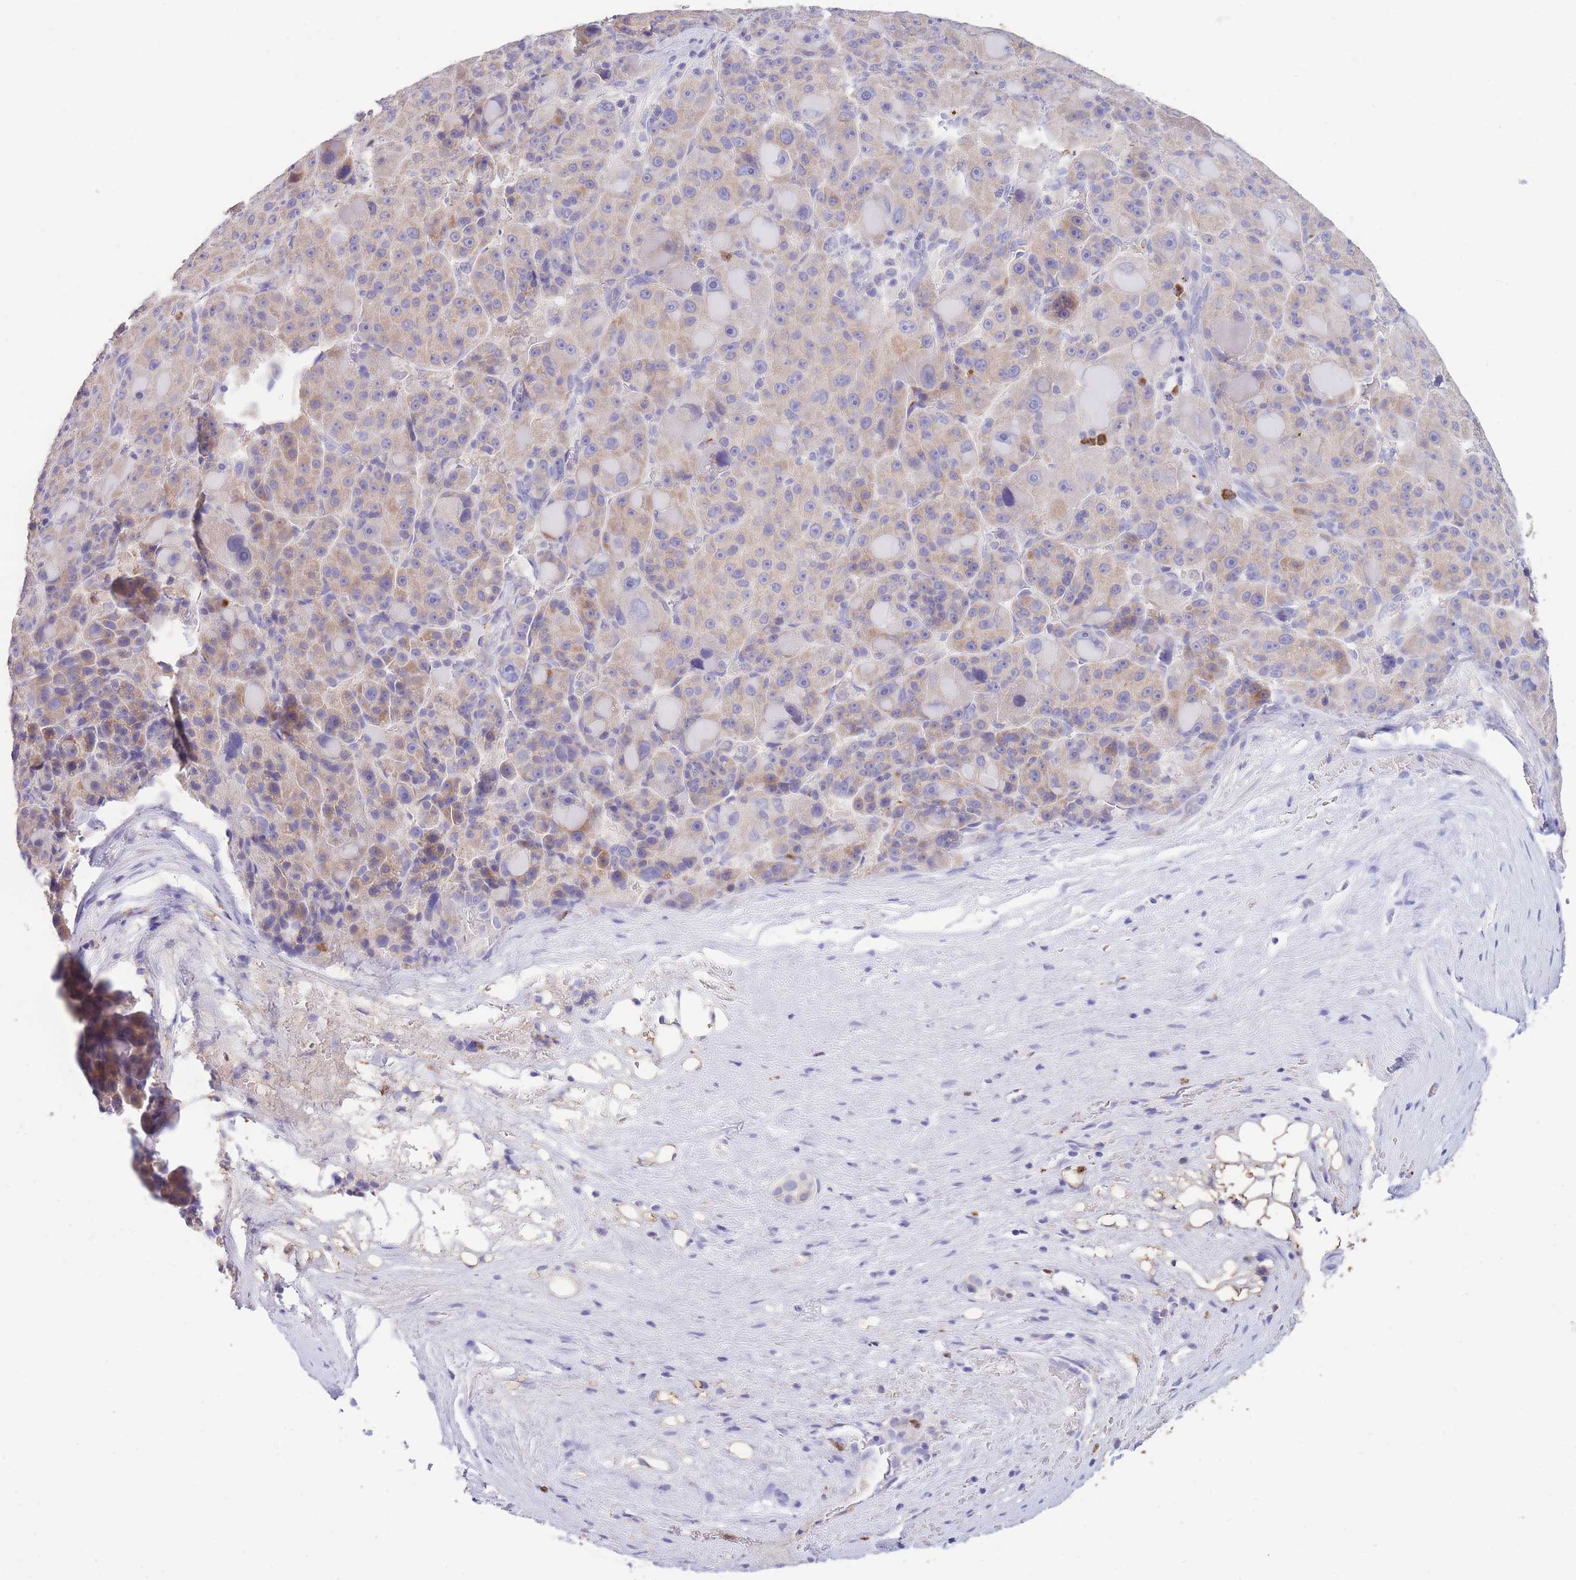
{"staining": {"intensity": "weak", "quantity": ">75%", "location": "cytoplasmic/membranous"}, "tissue": "liver cancer", "cell_type": "Tumor cells", "image_type": "cancer", "snomed": [{"axis": "morphology", "description": "Carcinoma, Hepatocellular, NOS"}, {"axis": "topography", "description": "Liver"}], "caption": "Protein analysis of liver cancer (hepatocellular carcinoma) tissue reveals weak cytoplasmic/membranous staining in about >75% of tumor cells.", "gene": "CENPM", "patient": {"sex": "male", "age": 76}}